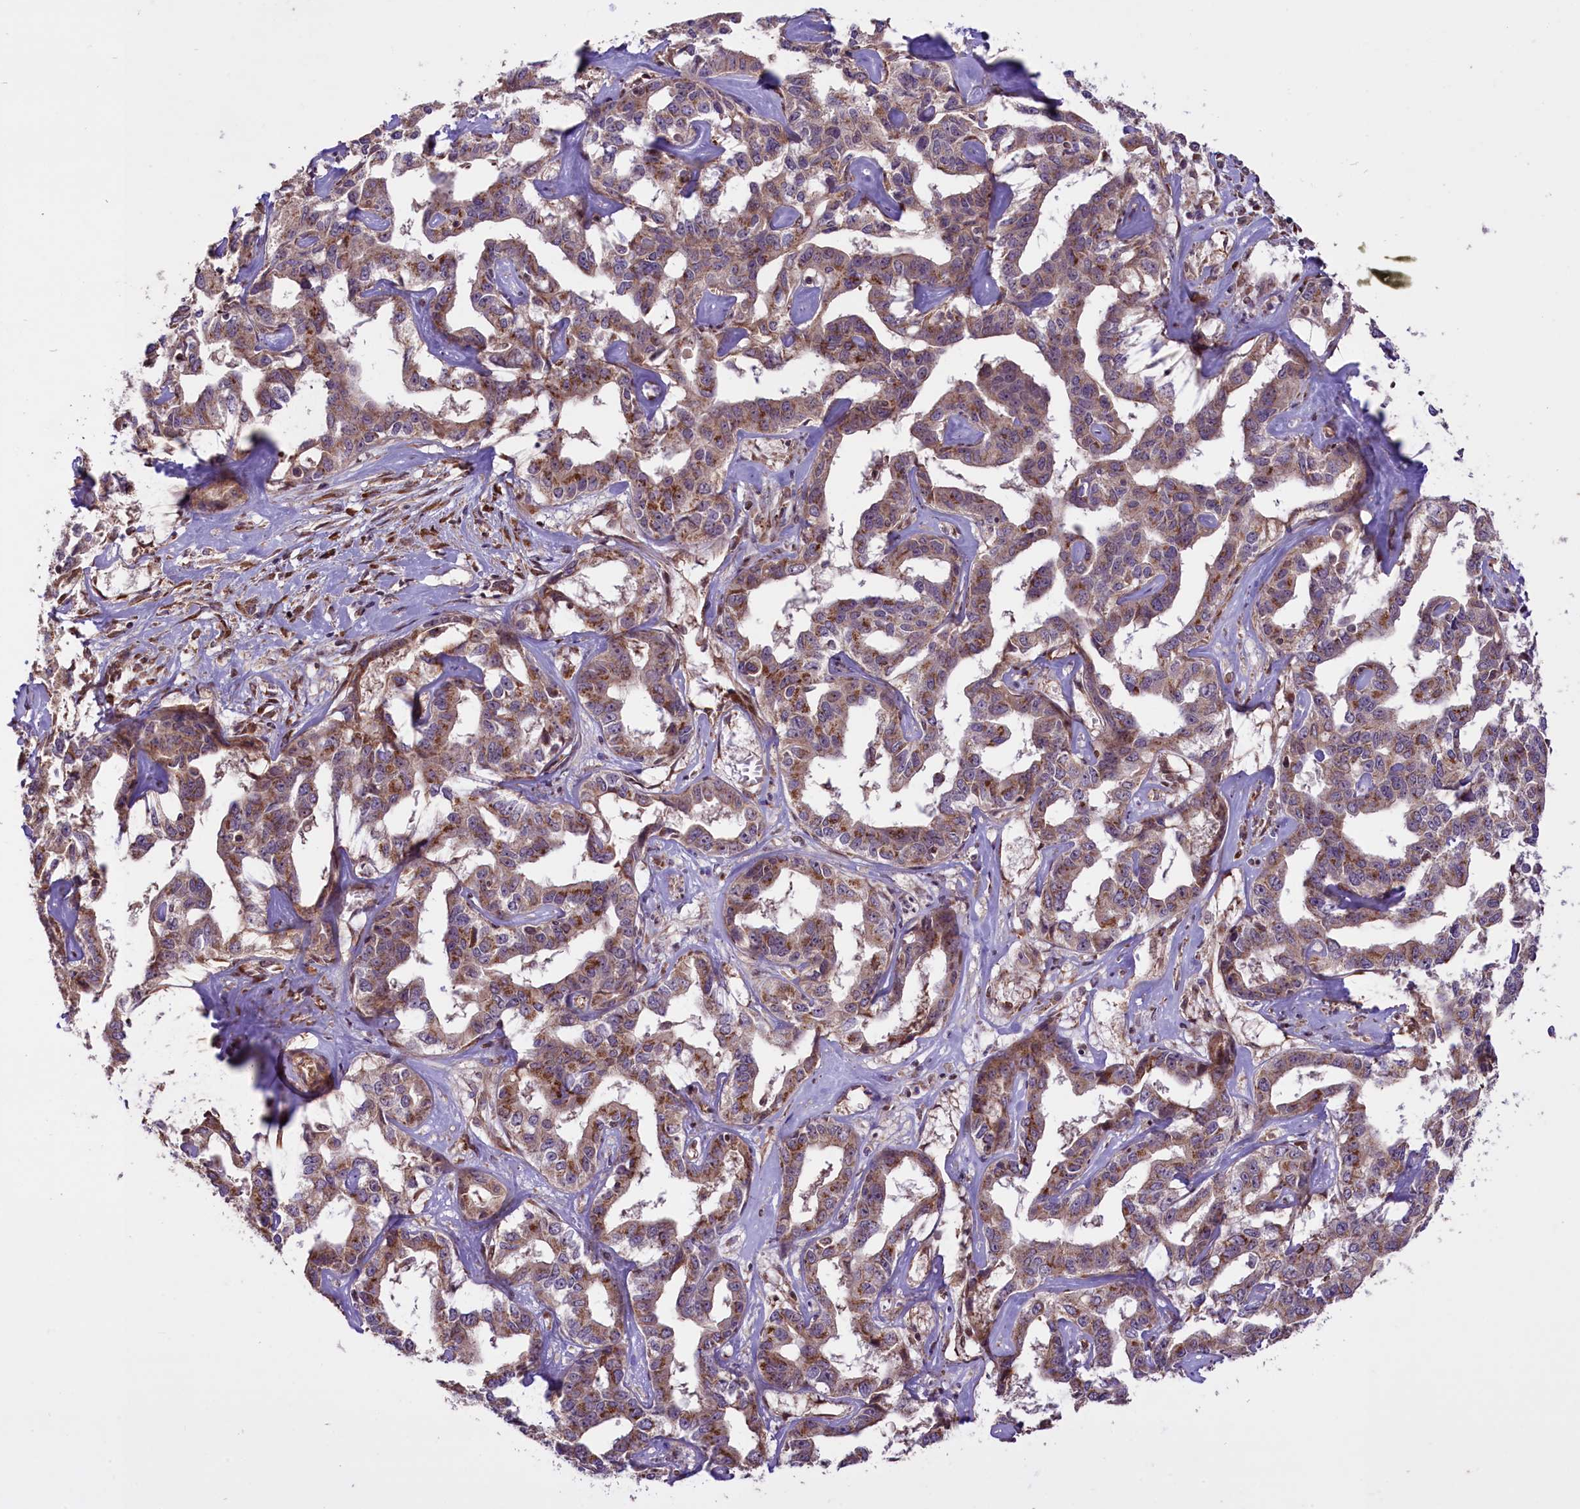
{"staining": {"intensity": "moderate", "quantity": "25%-75%", "location": "cytoplasmic/membranous"}, "tissue": "liver cancer", "cell_type": "Tumor cells", "image_type": "cancer", "snomed": [{"axis": "morphology", "description": "Cholangiocarcinoma"}, {"axis": "topography", "description": "Liver"}], "caption": "Immunohistochemistry of cholangiocarcinoma (liver) shows medium levels of moderate cytoplasmic/membranous staining in about 25%-75% of tumor cells. (IHC, brightfield microscopy, high magnification).", "gene": "HDAC5", "patient": {"sex": "male", "age": 59}}